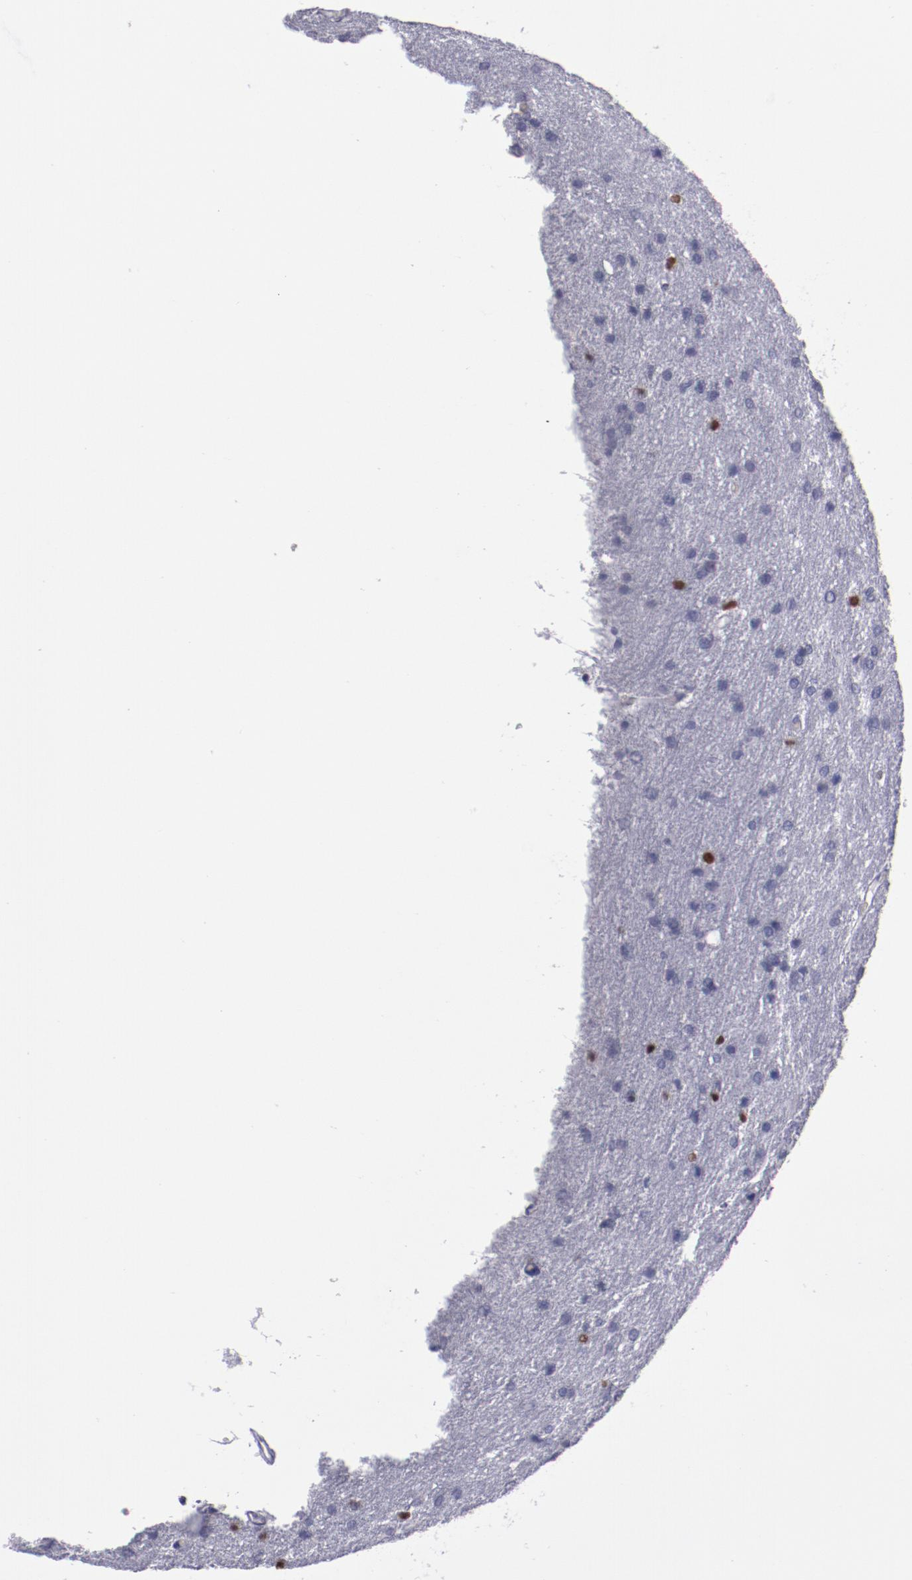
{"staining": {"intensity": "strong", "quantity": "<25%", "location": "nuclear"}, "tissue": "glioma", "cell_type": "Tumor cells", "image_type": "cancer", "snomed": [{"axis": "morphology", "description": "Glioma, malignant, Low grade"}, {"axis": "topography", "description": "Brain"}], "caption": "A high-resolution image shows IHC staining of low-grade glioma (malignant), which displays strong nuclear staining in approximately <25% of tumor cells.", "gene": "IRF8", "patient": {"sex": "female", "age": 32}}